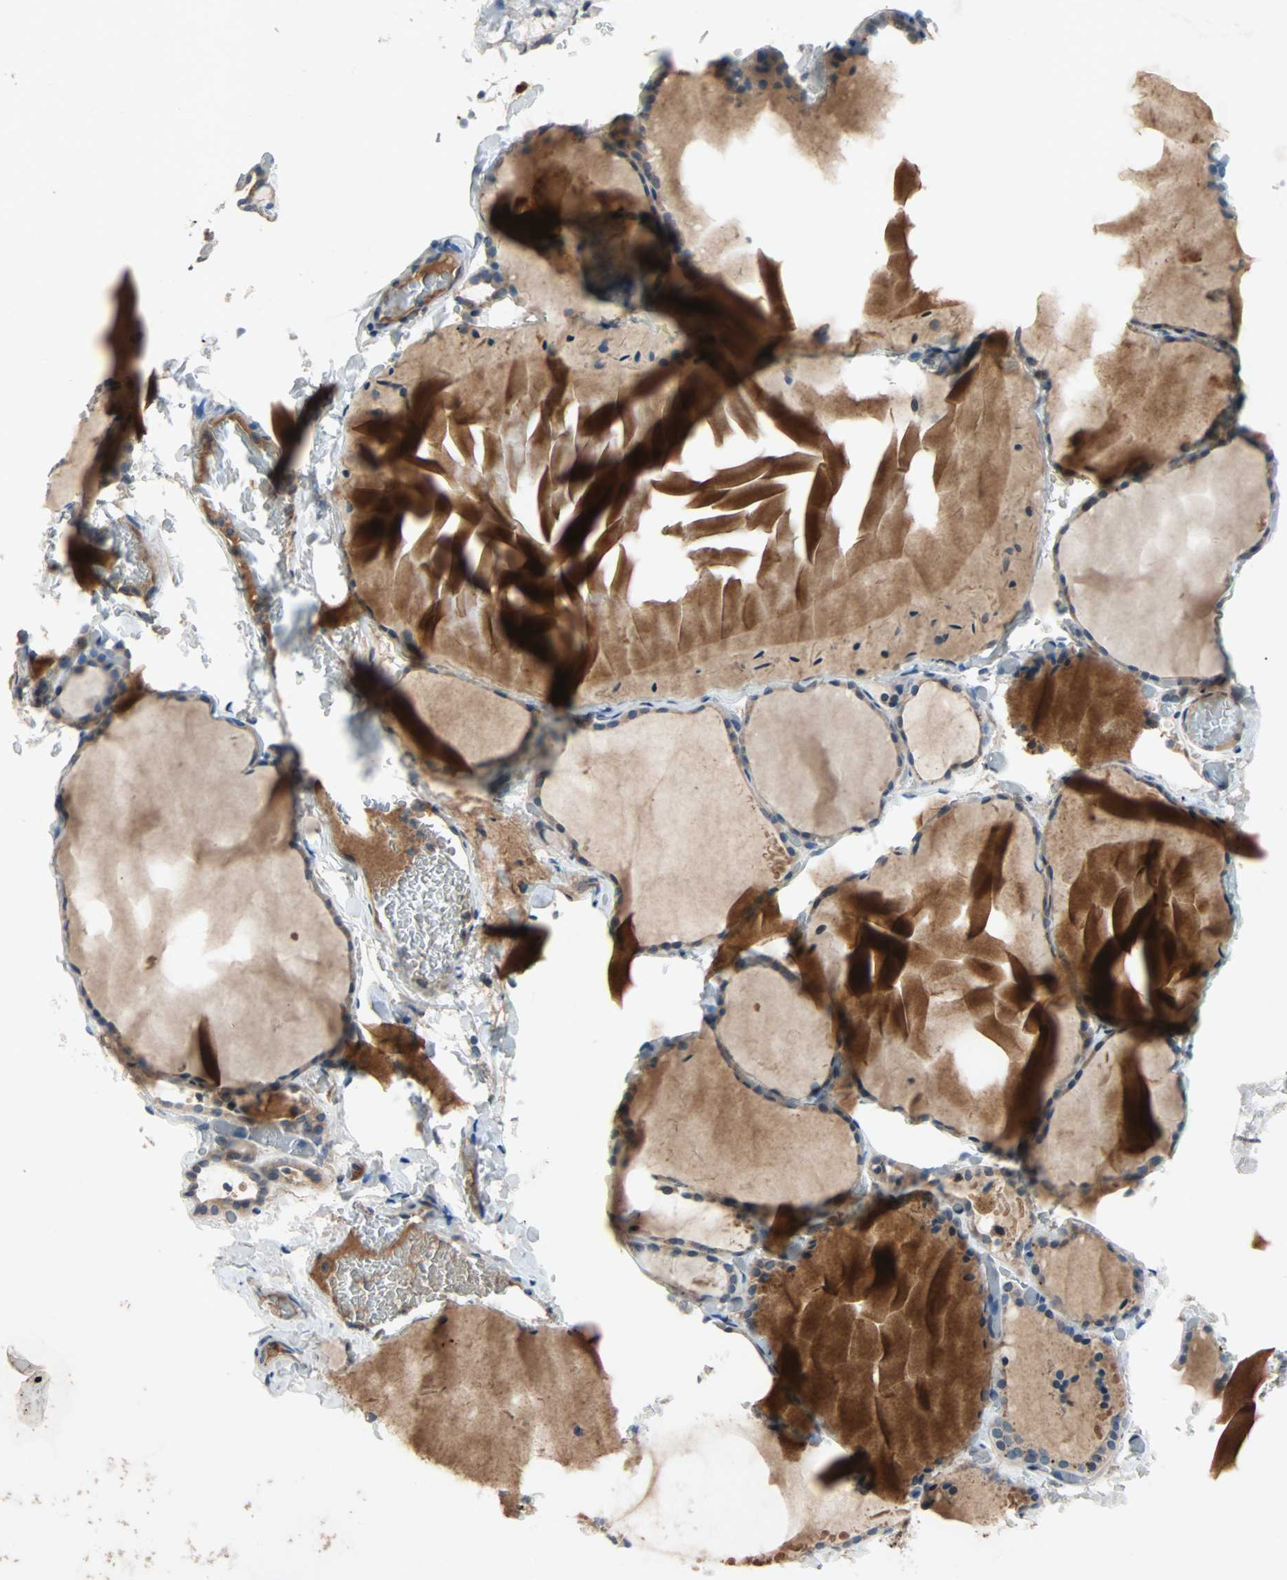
{"staining": {"intensity": "strong", "quantity": ">75%", "location": "cytoplasmic/membranous"}, "tissue": "thyroid gland", "cell_type": "Glandular cells", "image_type": "normal", "snomed": [{"axis": "morphology", "description": "Normal tissue, NOS"}, {"axis": "topography", "description": "Thyroid gland"}], "caption": "Protein staining by immunohistochemistry (IHC) shows strong cytoplasmic/membranous expression in approximately >75% of glandular cells in unremarkable thyroid gland.", "gene": "XYLT1", "patient": {"sex": "female", "age": 22}}